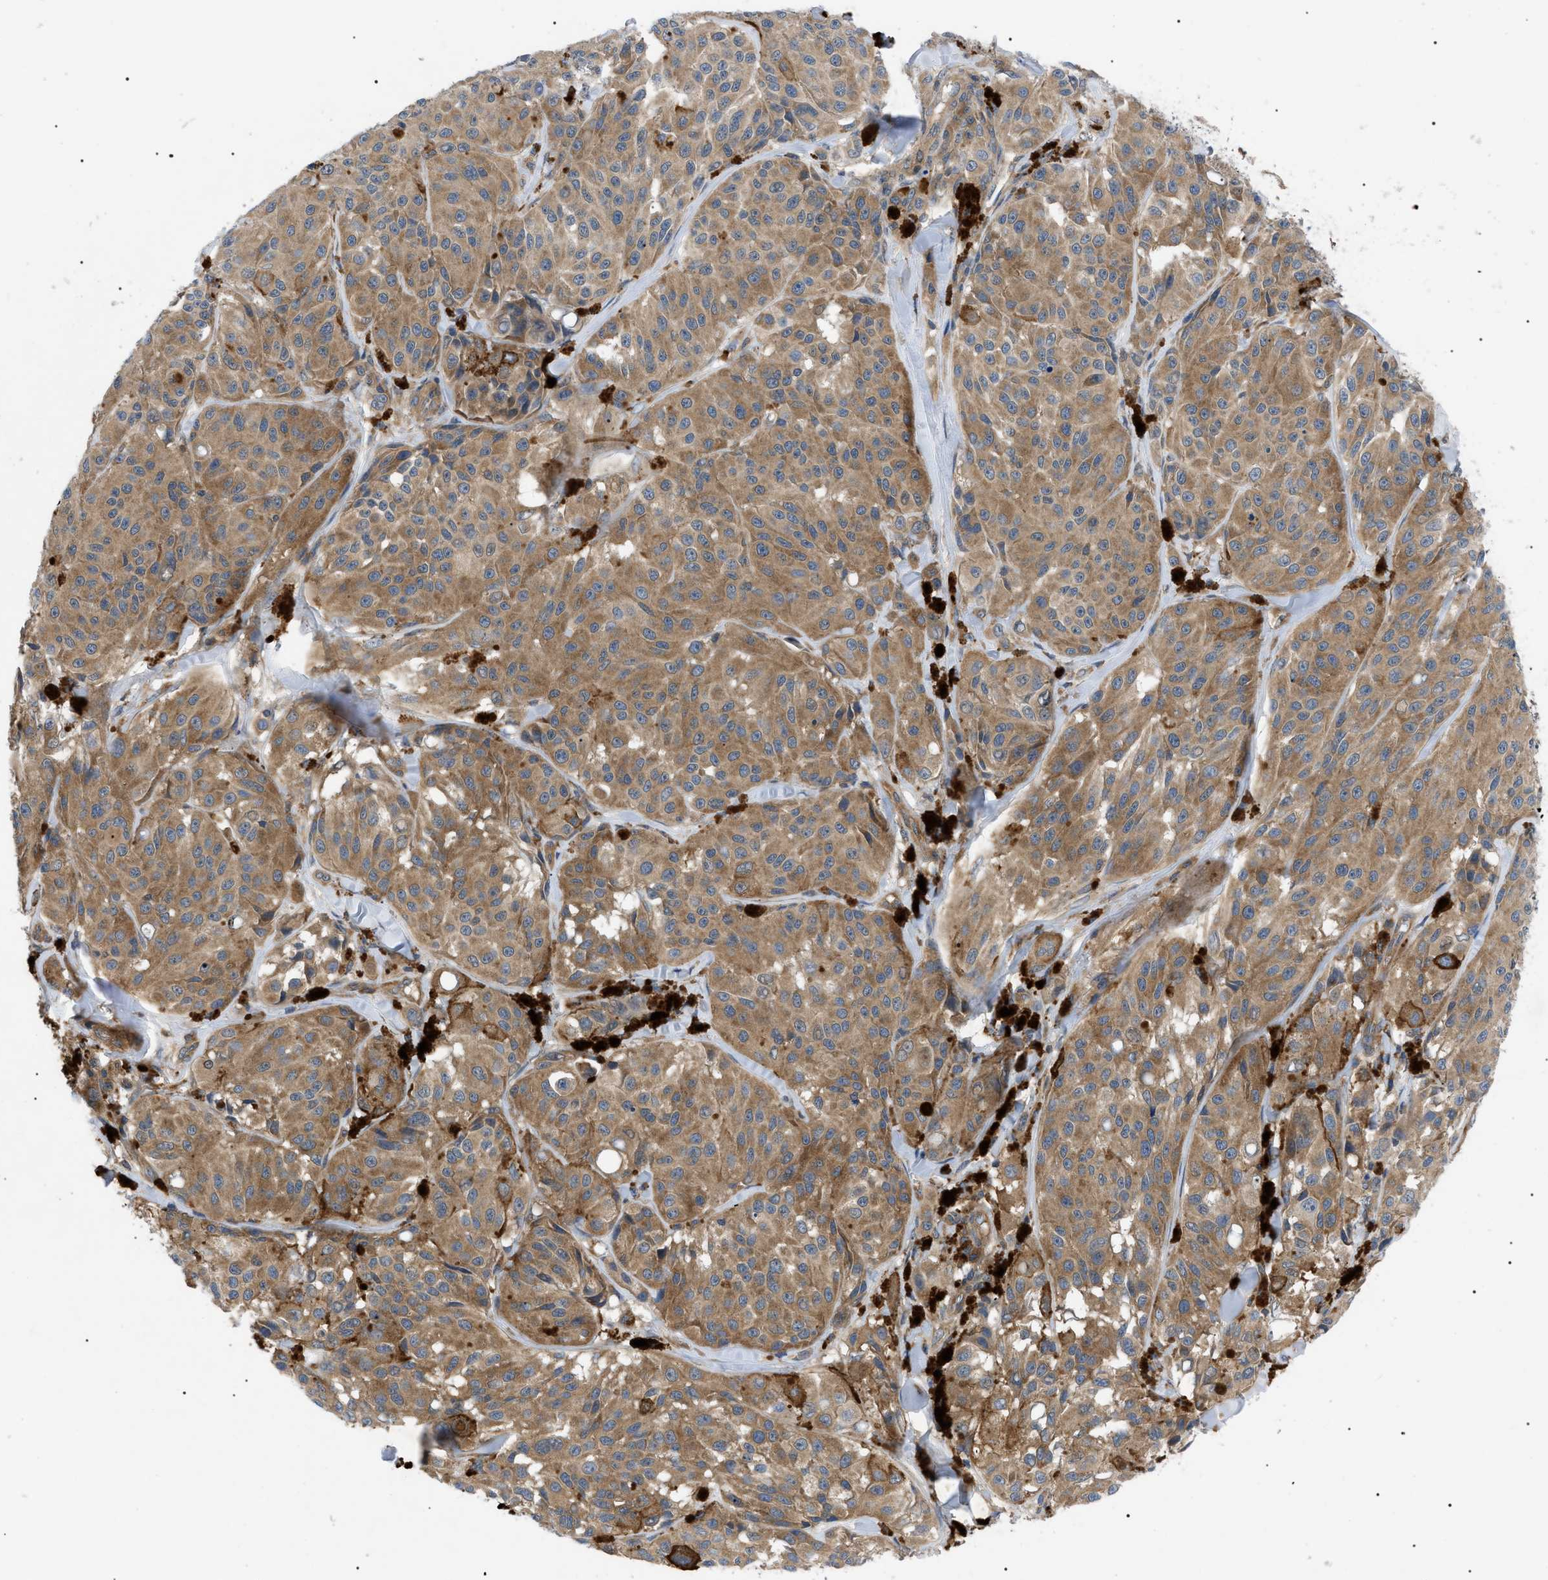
{"staining": {"intensity": "moderate", "quantity": ">75%", "location": "cytoplasmic/membranous"}, "tissue": "melanoma", "cell_type": "Tumor cells", "image_type": "cancer", "snomed": [{"axis": "morphology", "description": "Malignant melanoma, NOS"}, {"axis": "topography", "description": "Skin"}], "caption": "Malignant melanoma was stained to show a protein in brown. There is medium levels of moderate cytoplasmic/membranous positivity in approximately >75% of tumor cells.", "gene": "RIPK1", "patient": {"sex": "male", "age": 84}}